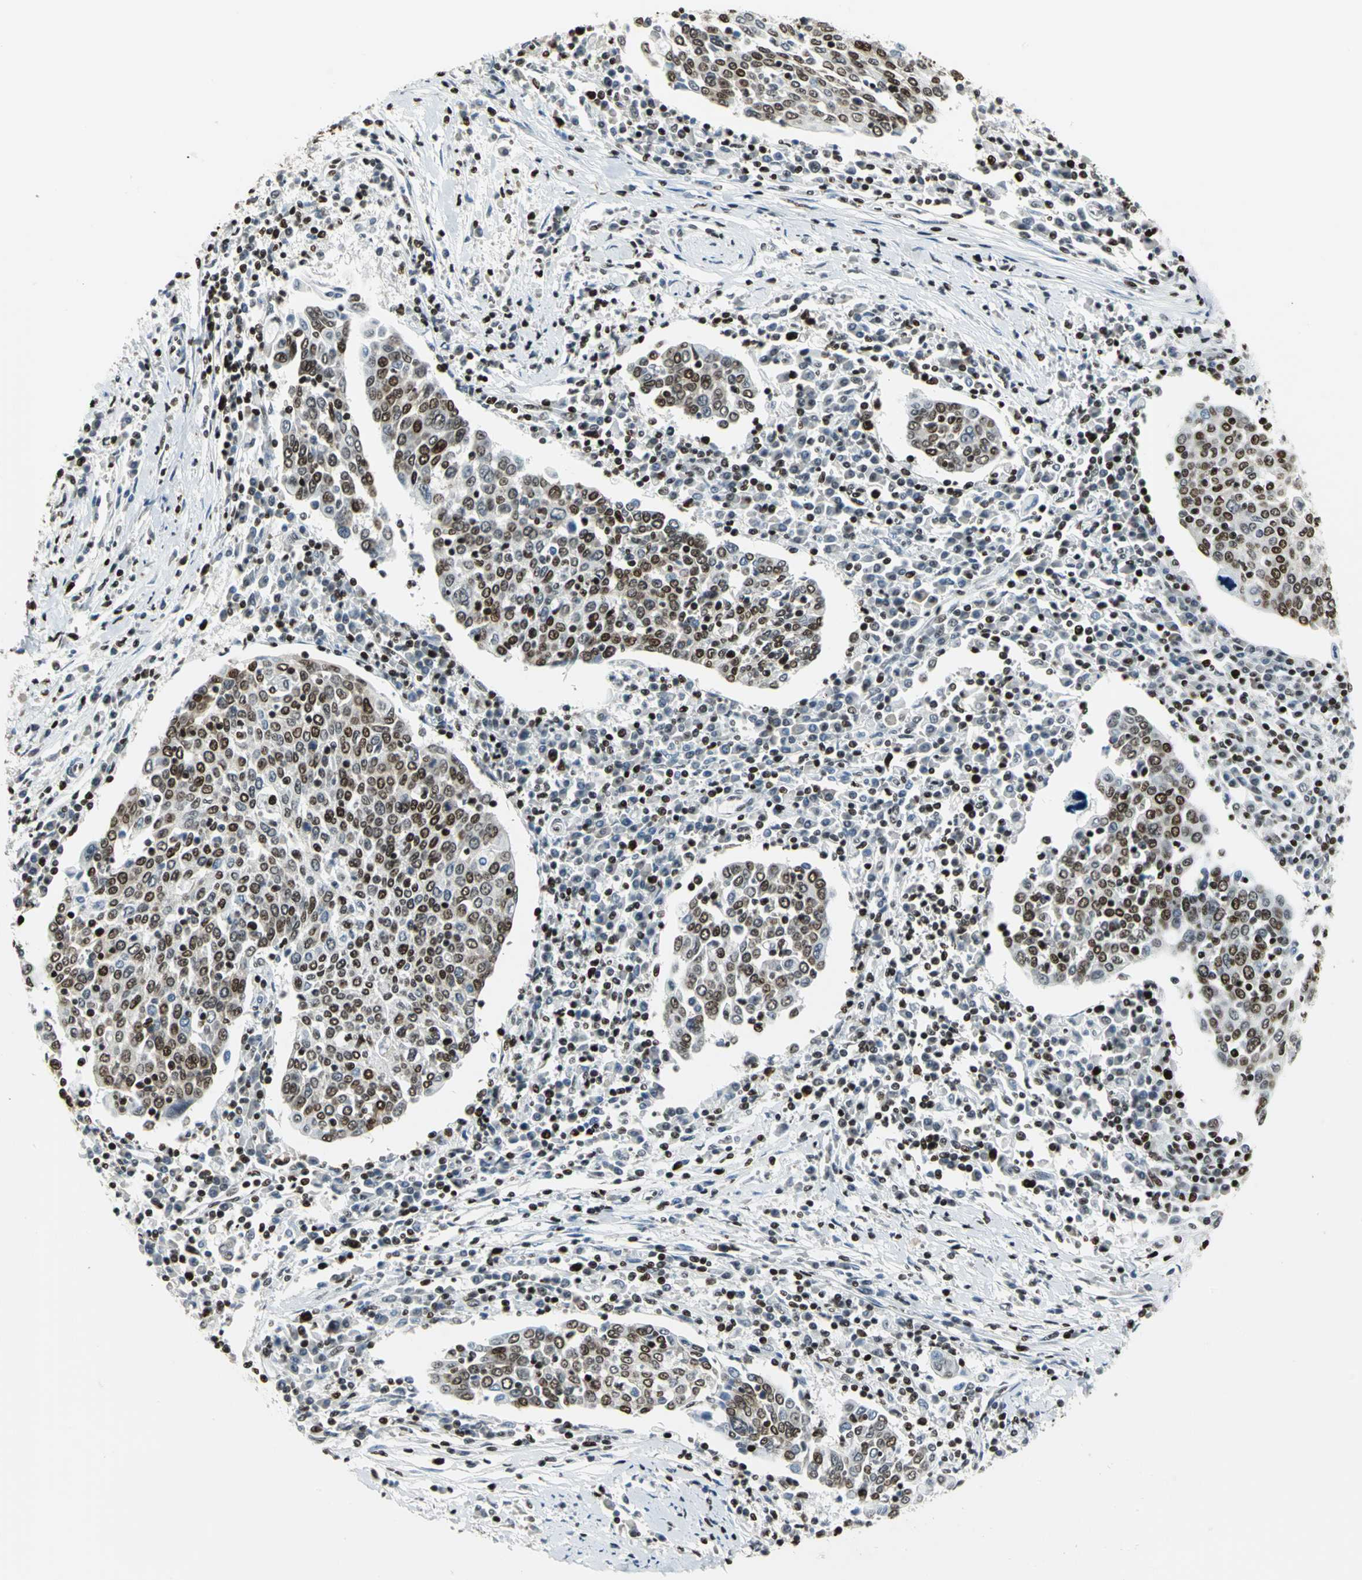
{"staining": {"intensity": "strong", "quantity": ">75%", "location": "nuclear"}, "tissue": "cervical cancer", "cell_type": "Tumor cells", "image_type": "cancer", "snomed": [{"axis": "morphology", "description": "Squamous cell carcinoma, NOS"}, {"axis": "topography", "description": "Cervix"}], "caption": "Squamous cell carcinoma (cervical) was stained to show a protein in brown. There is high levels of strong nuclear expression in approximately >75% of tumor cells.", "gene": "HNRNPD", "patient": {"sex": "female", "age": 40}}